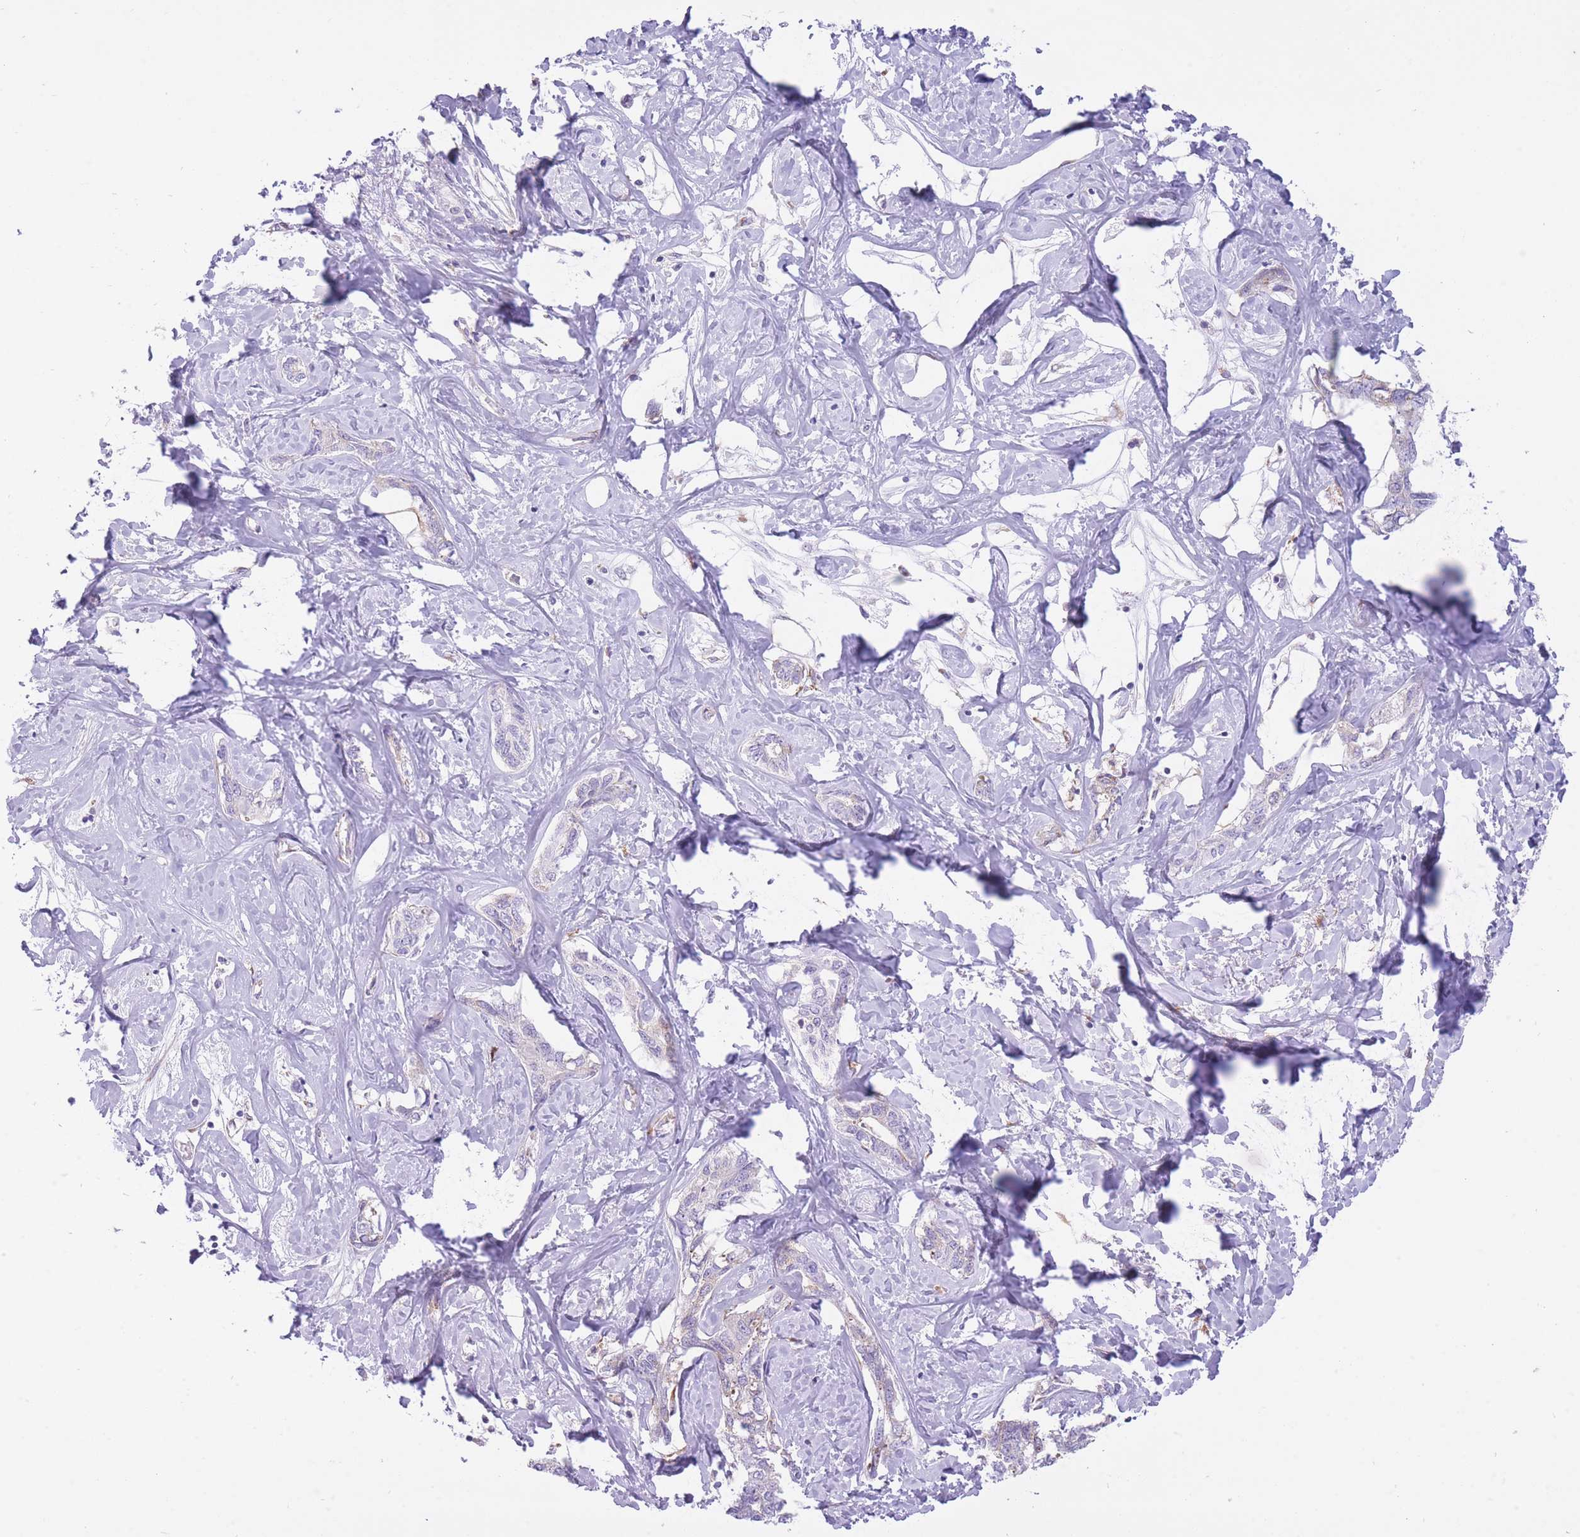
{"staining": {"intensity": "negative", "quantity": "none", "location": "none"}, "tissue": "liver cancer", "cell_type": "Tumor cells", "image_type": "cancer", "snomed": [{"axis": "morphology", "description": "Cholangiocarcinoma"}, {"axis": "topography", "description": "Liver"}], "caption": "This is a photomicrograph of IHC staining of liver cancer, which shows no expression in tumor cells.", "gene": "ZNF501", "patient": {"sex": "male", "age": 59}}